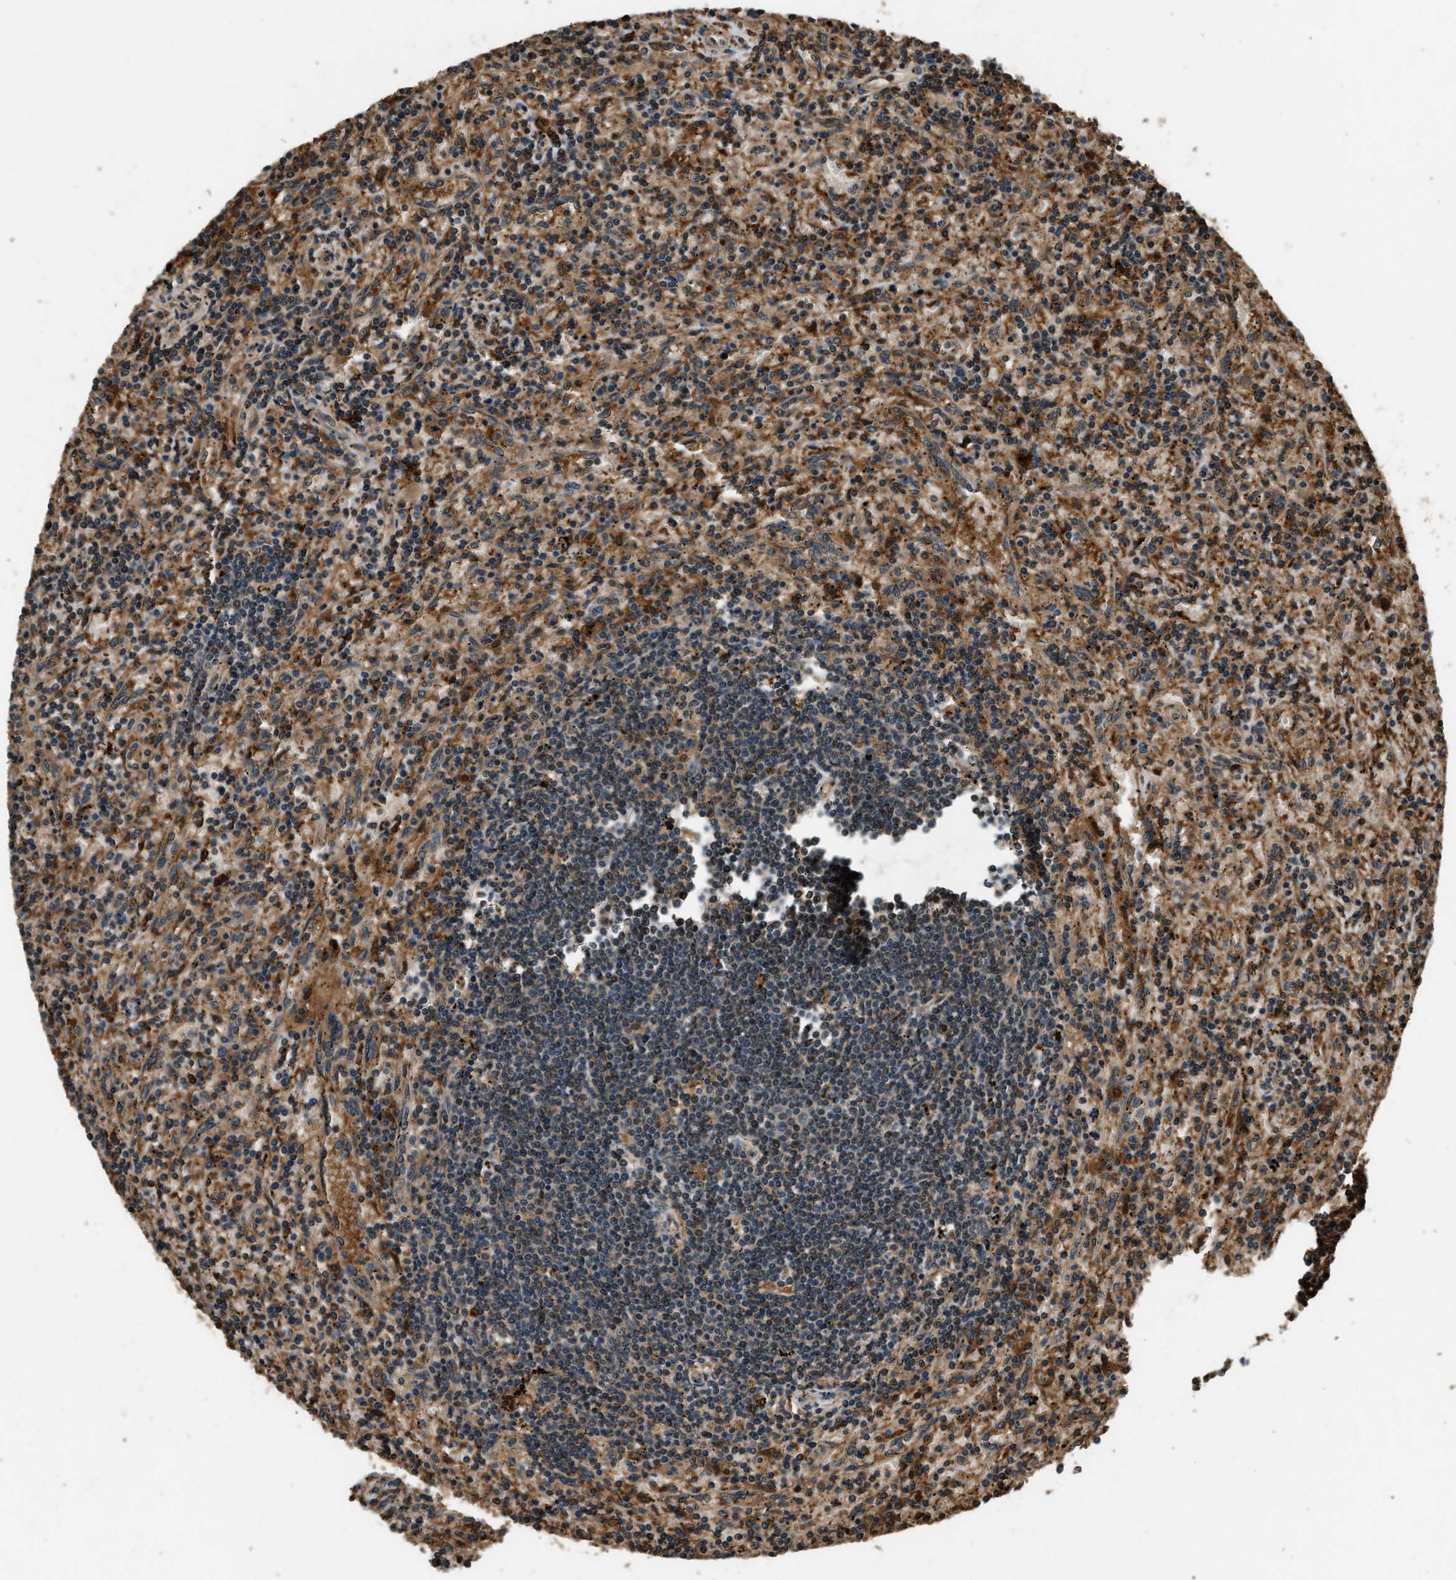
{"staining": {"intensity": "negative", "quantity": "none", "location": "none"}, "tissue": "lymphoma", "cell_type": "Tumor cells", "image_type": "cancer", "snomed": [{"axis": "morphology", "description": "Malignant lymphoma, non-Hodgkin's type, Low grade"}, {"axis": "topography", "description": "Spleen"}], "caption": "Immunohistochemistry (IHC) of human malignant lymphoma, non-Hodgkin's type (low-grade) exhibits no positivity in tumor cells. Brightfield microscopy of IHC stained with DAB (3,3'-diaminobenzidine) (brown) and hematoxylin (blue), captured at high magnification.", "gene": "RAP2A", "patient": {"sex": "male", "age": 76}}